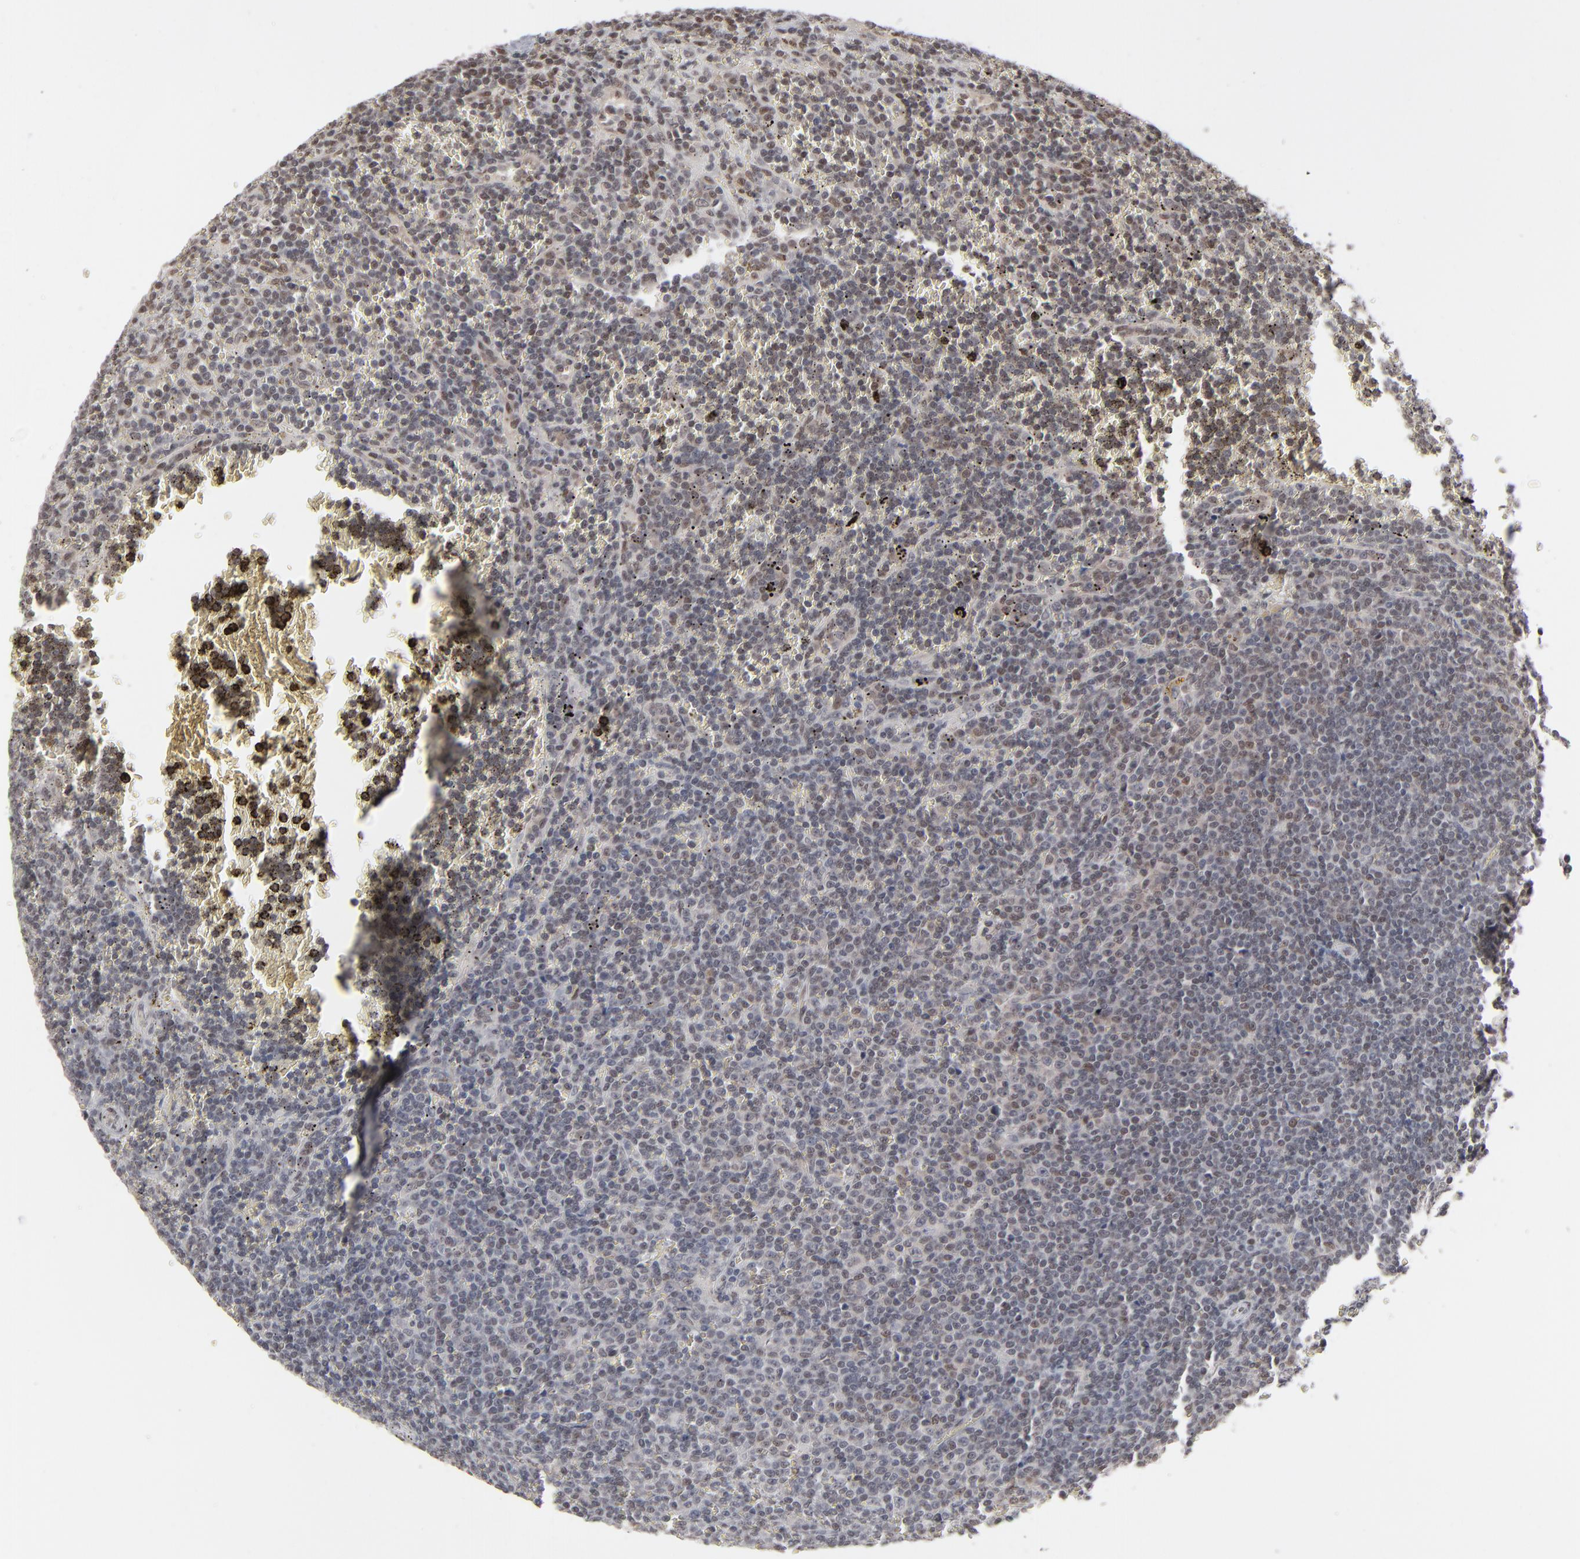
{"staining": {"intensity": "moderate", "quantity": ">75%", "location": "nuclear"}, "tissue": "lymphoma", "cell_type": "Tumor cells", "image_type": "cancer", "snomed": [{"axis": "morphology", "description": "Malignant lymphoma, non-Hodgkin's type, Low grade"}, {"axis": "topography", "description": "Spleen"}], "caption": "The photomicrograph displays staining of lymphoma, revealing moderate nuclear protein positivity (brown color) within tumor cells. (Stains: DAB in brown, nuclei in blue, Microscopy: brightfield microscopy at high magnification).", "gene": "IRF9", "patient": {"sex": "male", "age": 80}}